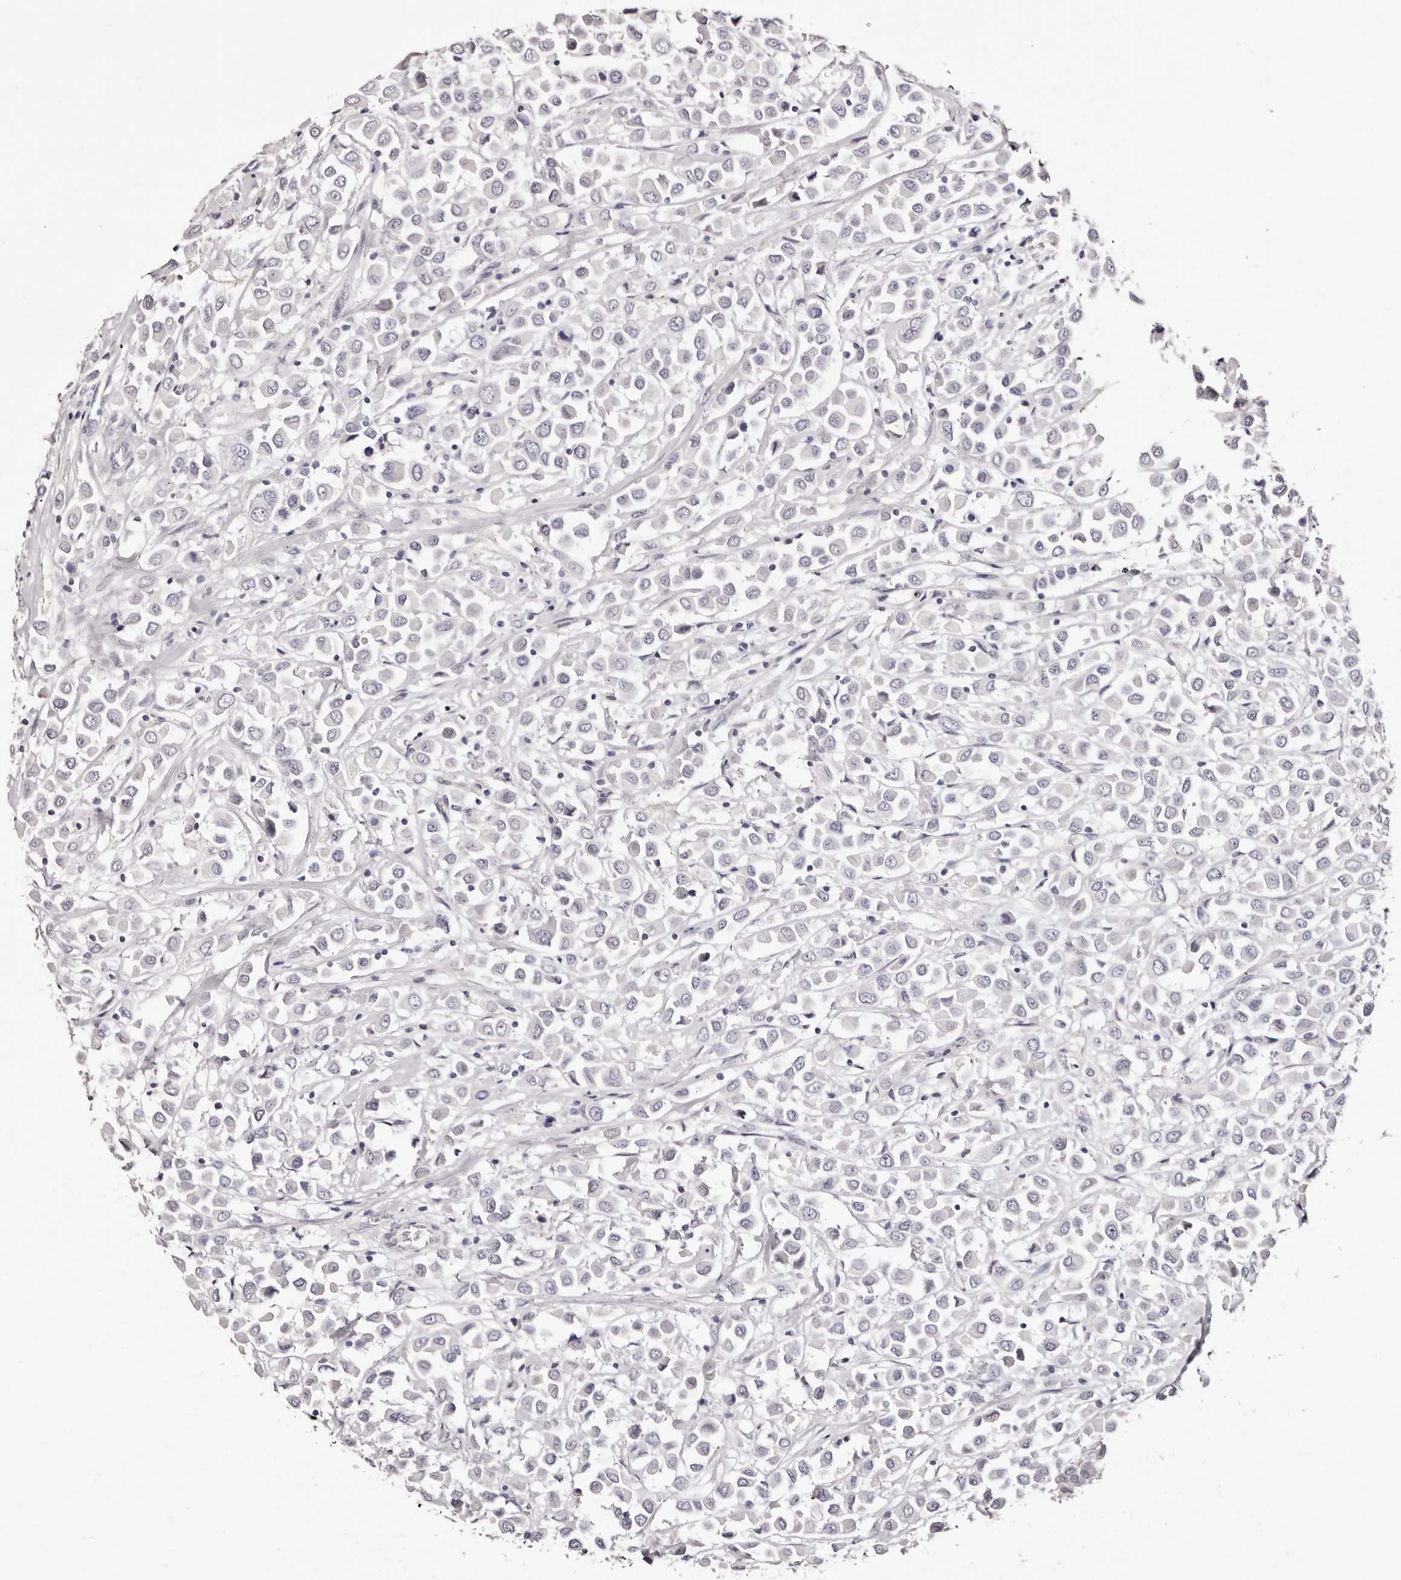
{"staining": {"intensity": "negative", "quantity": "none", "location": "none"}, "tissue": "breast cancer", "cell_type": "Tumor cells", "image_type": "cancer", "snomed": [{"axis": "morphology", "description": "Duct carcinoma"}, {"axis": "topography", "description": "Breast"}], "caption": "Tumor cells are negative for brown protein staining in breast cancer.", "gene": "PF4", "patient": {"sex": "female", "age": 61}}